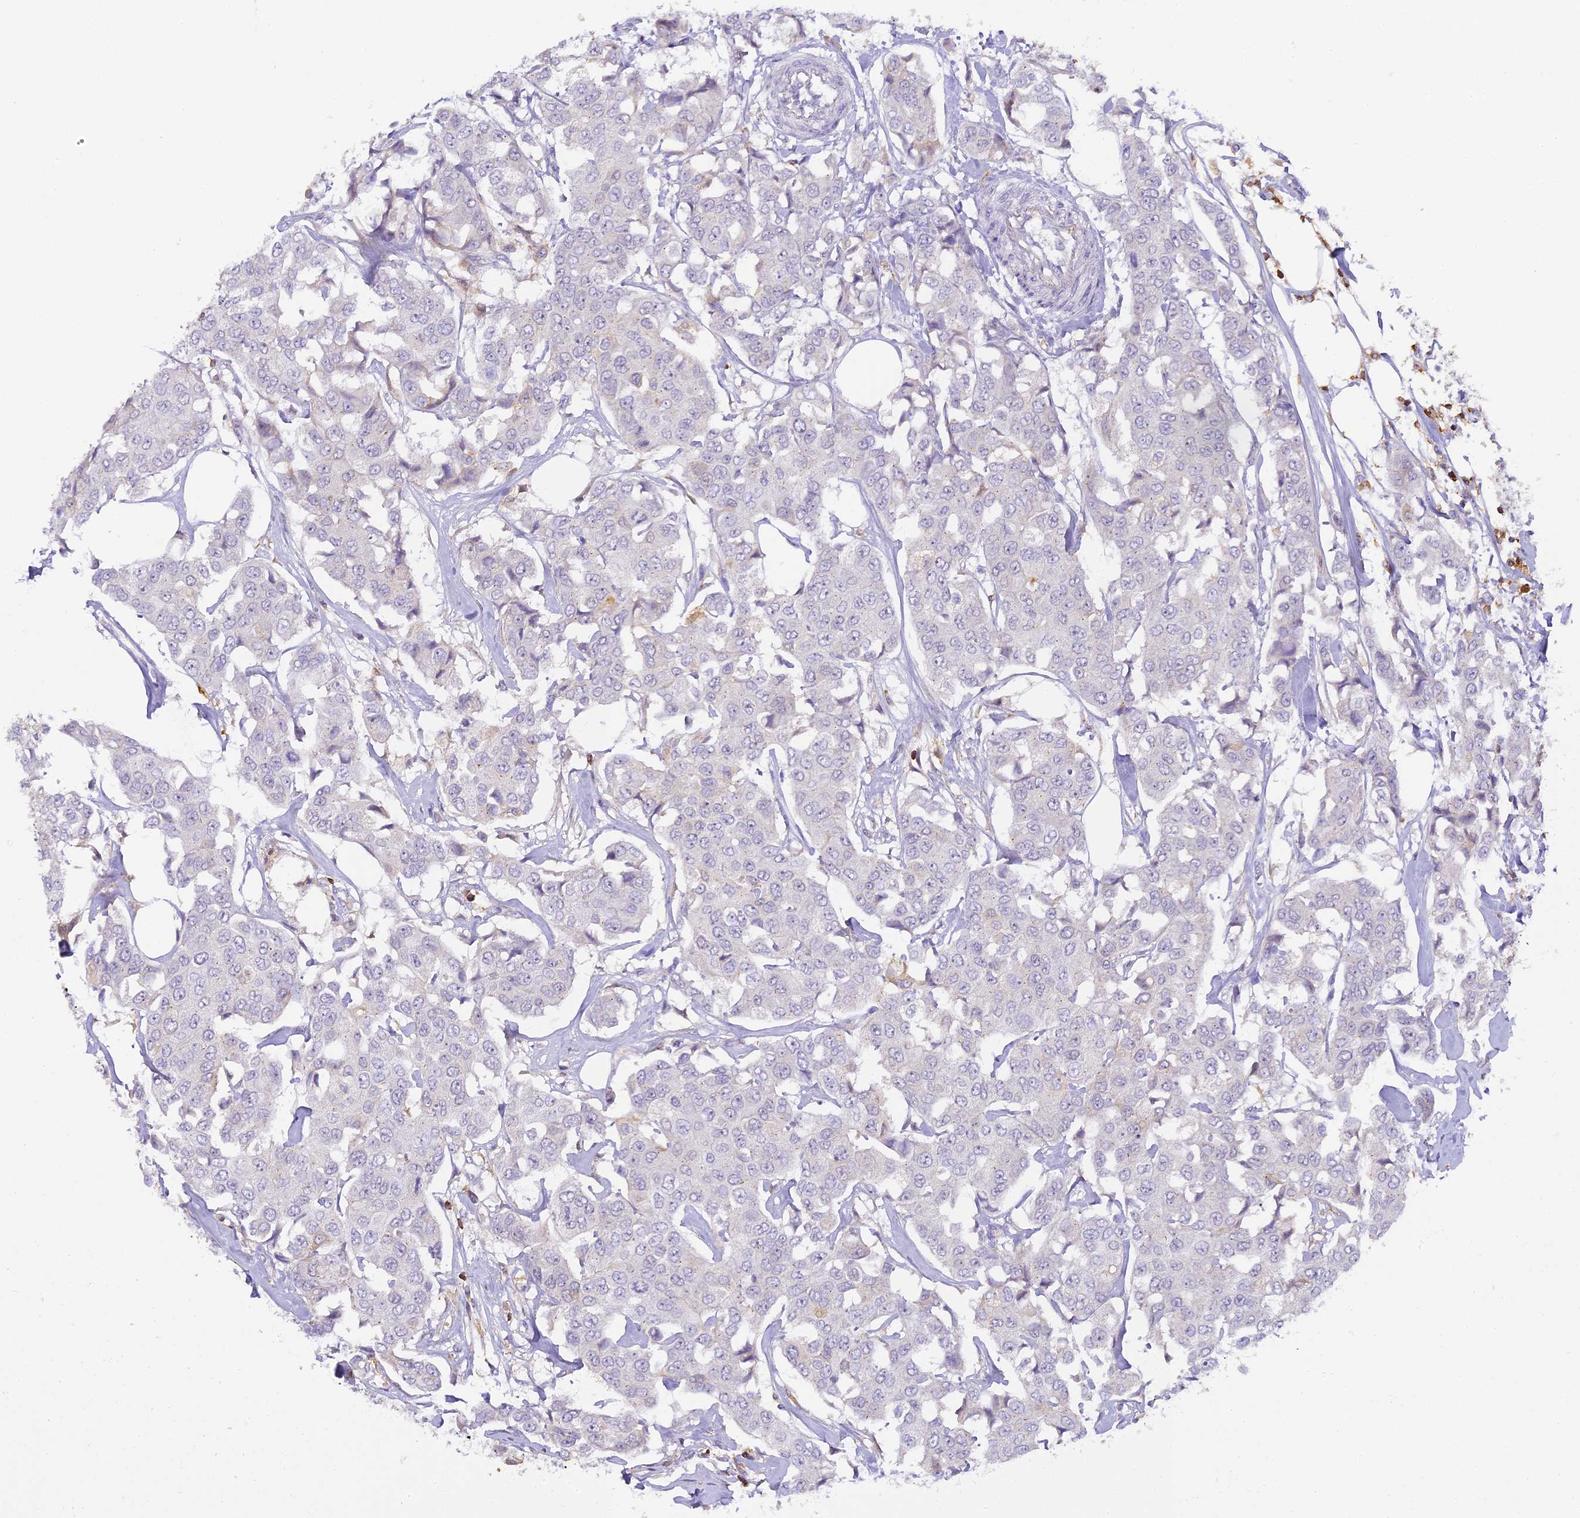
{"staining": {"intensity": "negative", "quantity": "none", "location": "none"}, "tissue": "breast cancer", "cell_type": "Tumor cells", "image_type": "cancer", "snomed": [{"axis": "morphology", "description": "Duct carcinoma"}, {"axis": "topography", "description": "Breast"}], "caption": "The photomicrograph reveals no staining of tumor cells in breast cancer (invasive ductal carcinoma).", "gene": "FYB1", "patient": {"sex": "female", "age": 80}}